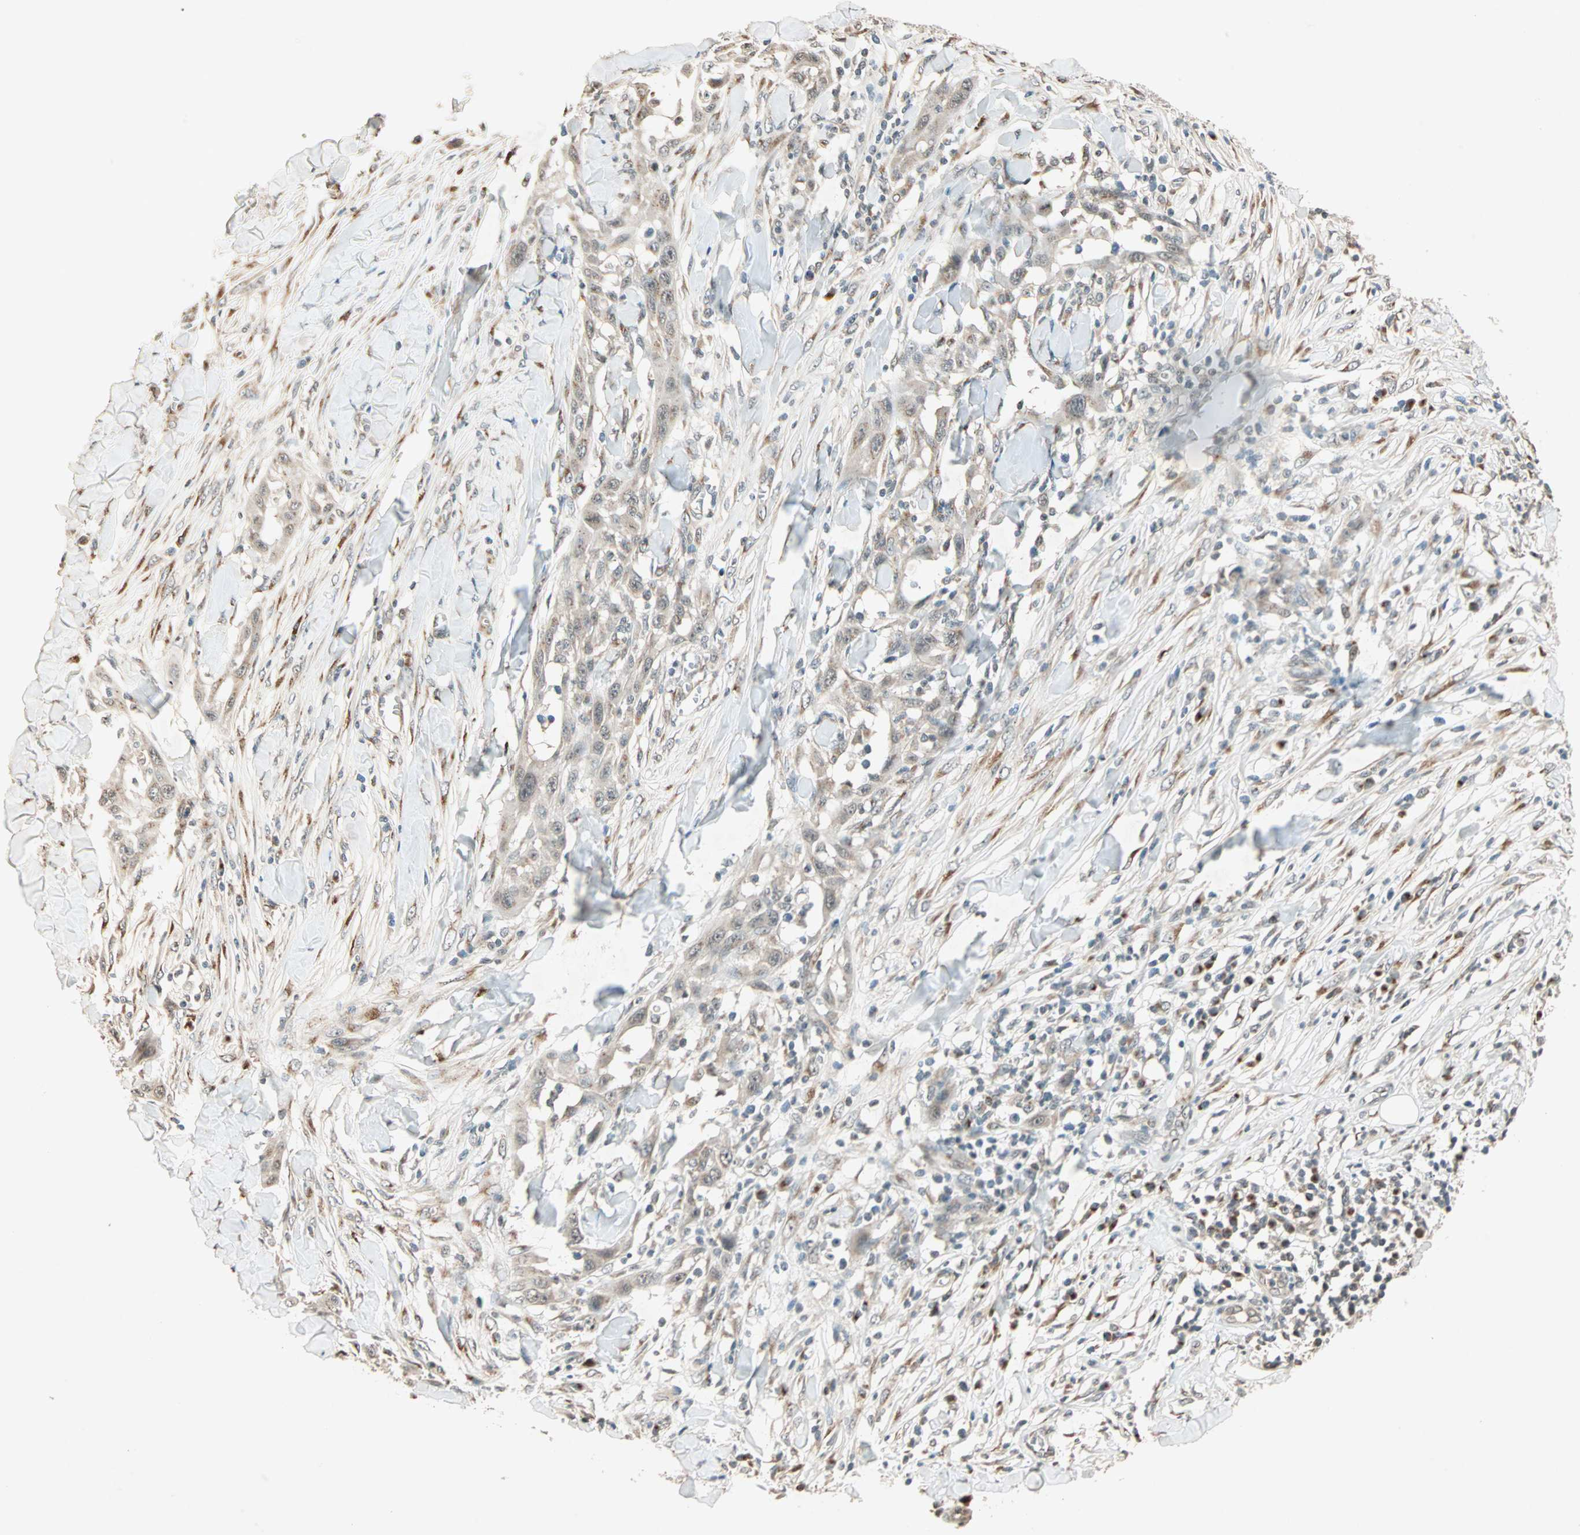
{"staining": {"intensity": "weak", "quantity": "<25%", "location": "cytoplasmic/membranous"}, "tissue": "skin cancer", "cell_type": "Tumor cells", "image_type": "cancer", "snomed": [{"axis": "morphology", "description": "Squamous cell carcinoma, NOS"}, {"axis": "topography", "description": "Skin"}], "caption": "Tumor cells are negative for brown protein staining in skin cancer (squamous cell carcinoma).", "gene": "PRDM2", "patient": {"sex": "male", "age": 24}}